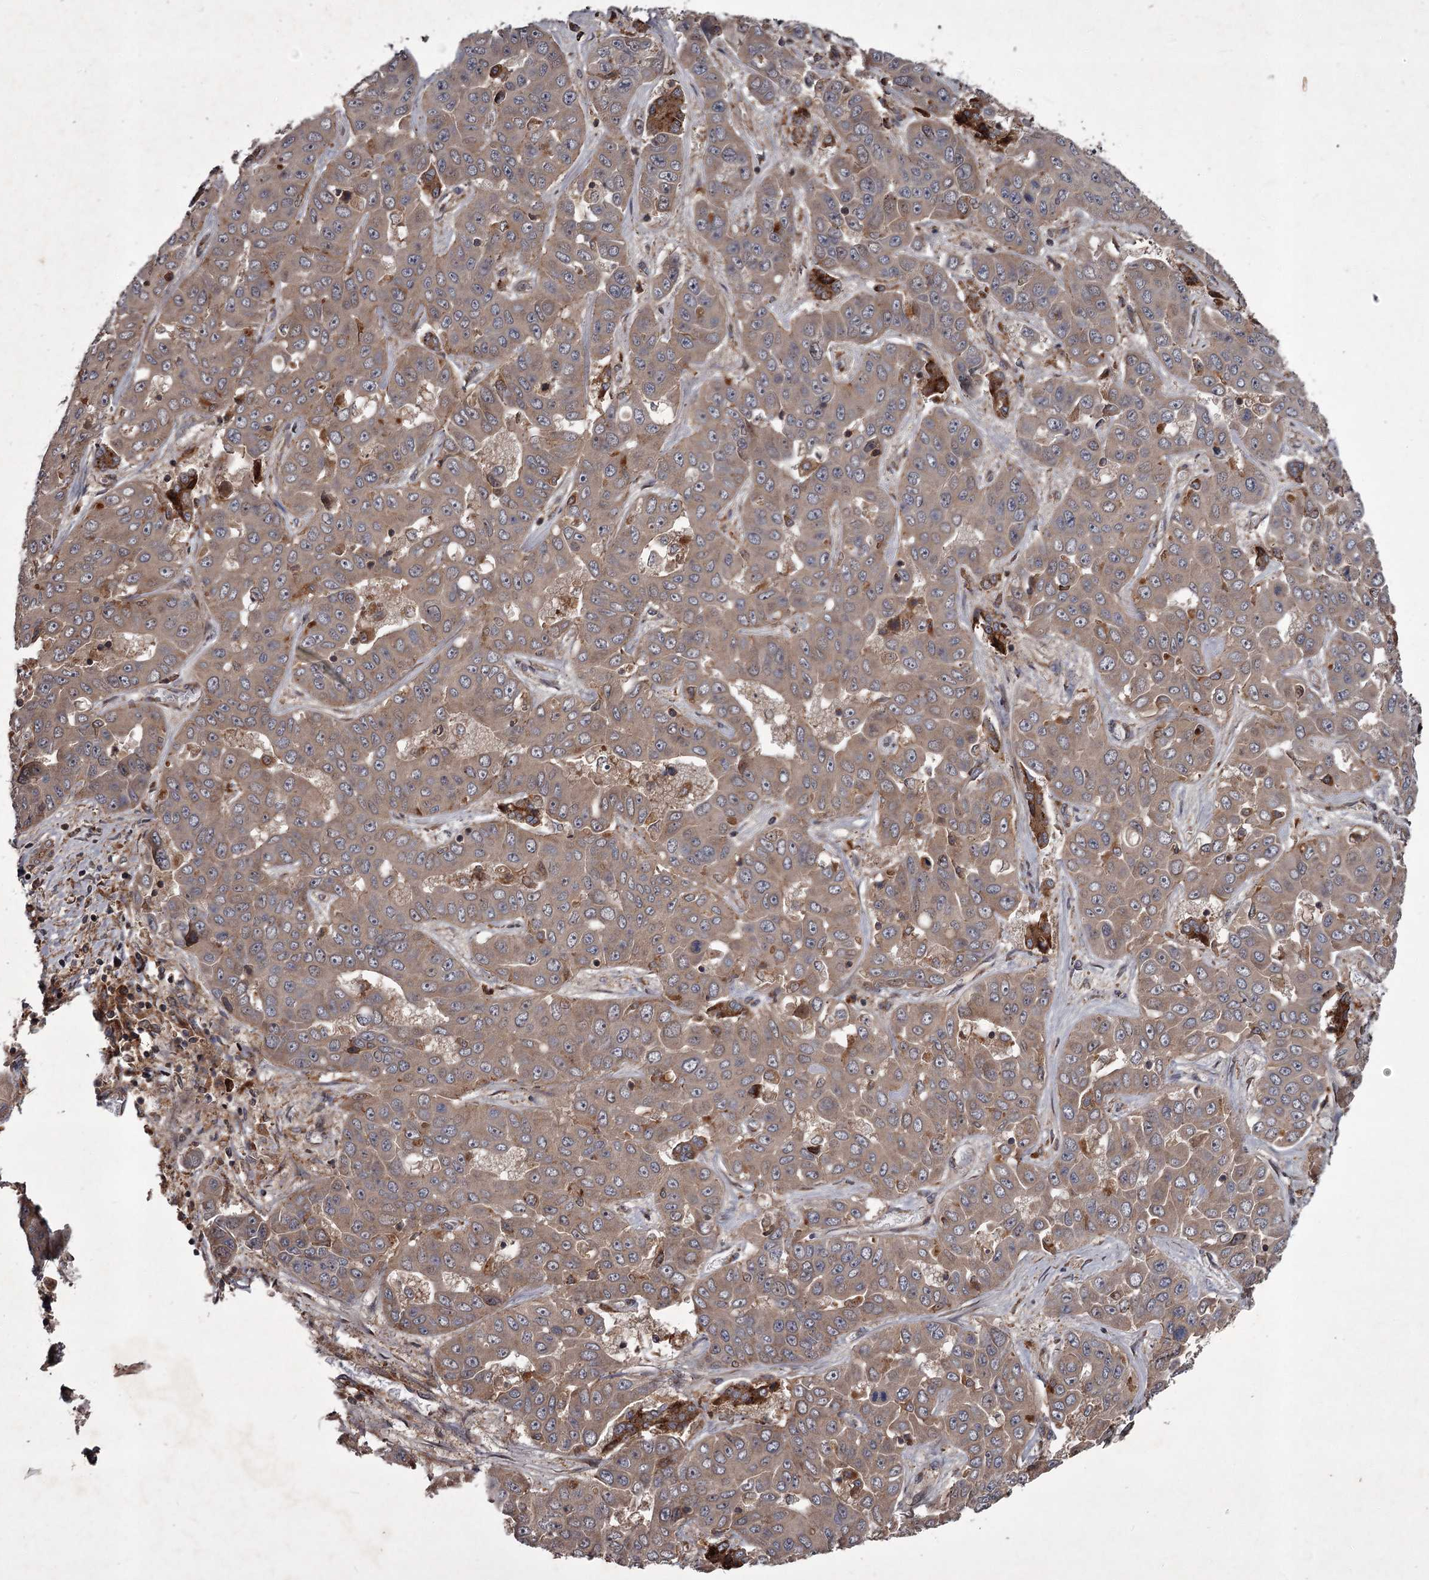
{"staining": {"intensity": "moderate", "quantity": ">75%", "location": "cytoplasmic/membranous"}, "tissue": "liver cancer", "cell_type": "Tumor cells", "image_type": "cancer", "snomed": [{"axis": "morphology", "description": "Cholangiocarcinoma"}, {"axis": "topography", "description": "Liver"}], "caption": "Immunohistochemical staining of liver cancer (cholangiocarcinoma) displays medium levels of moderate cytoplasmic/membranous expression in approximately >75% of tumor cells. (Stains: DAB (3,3'-diaminobenzidine) in brown, nuclei in blue, Microscopy: brightfield microscopy at high magnification).", "gene": "UNC93B1", "patient": {"sex": "female", "age": 52}}